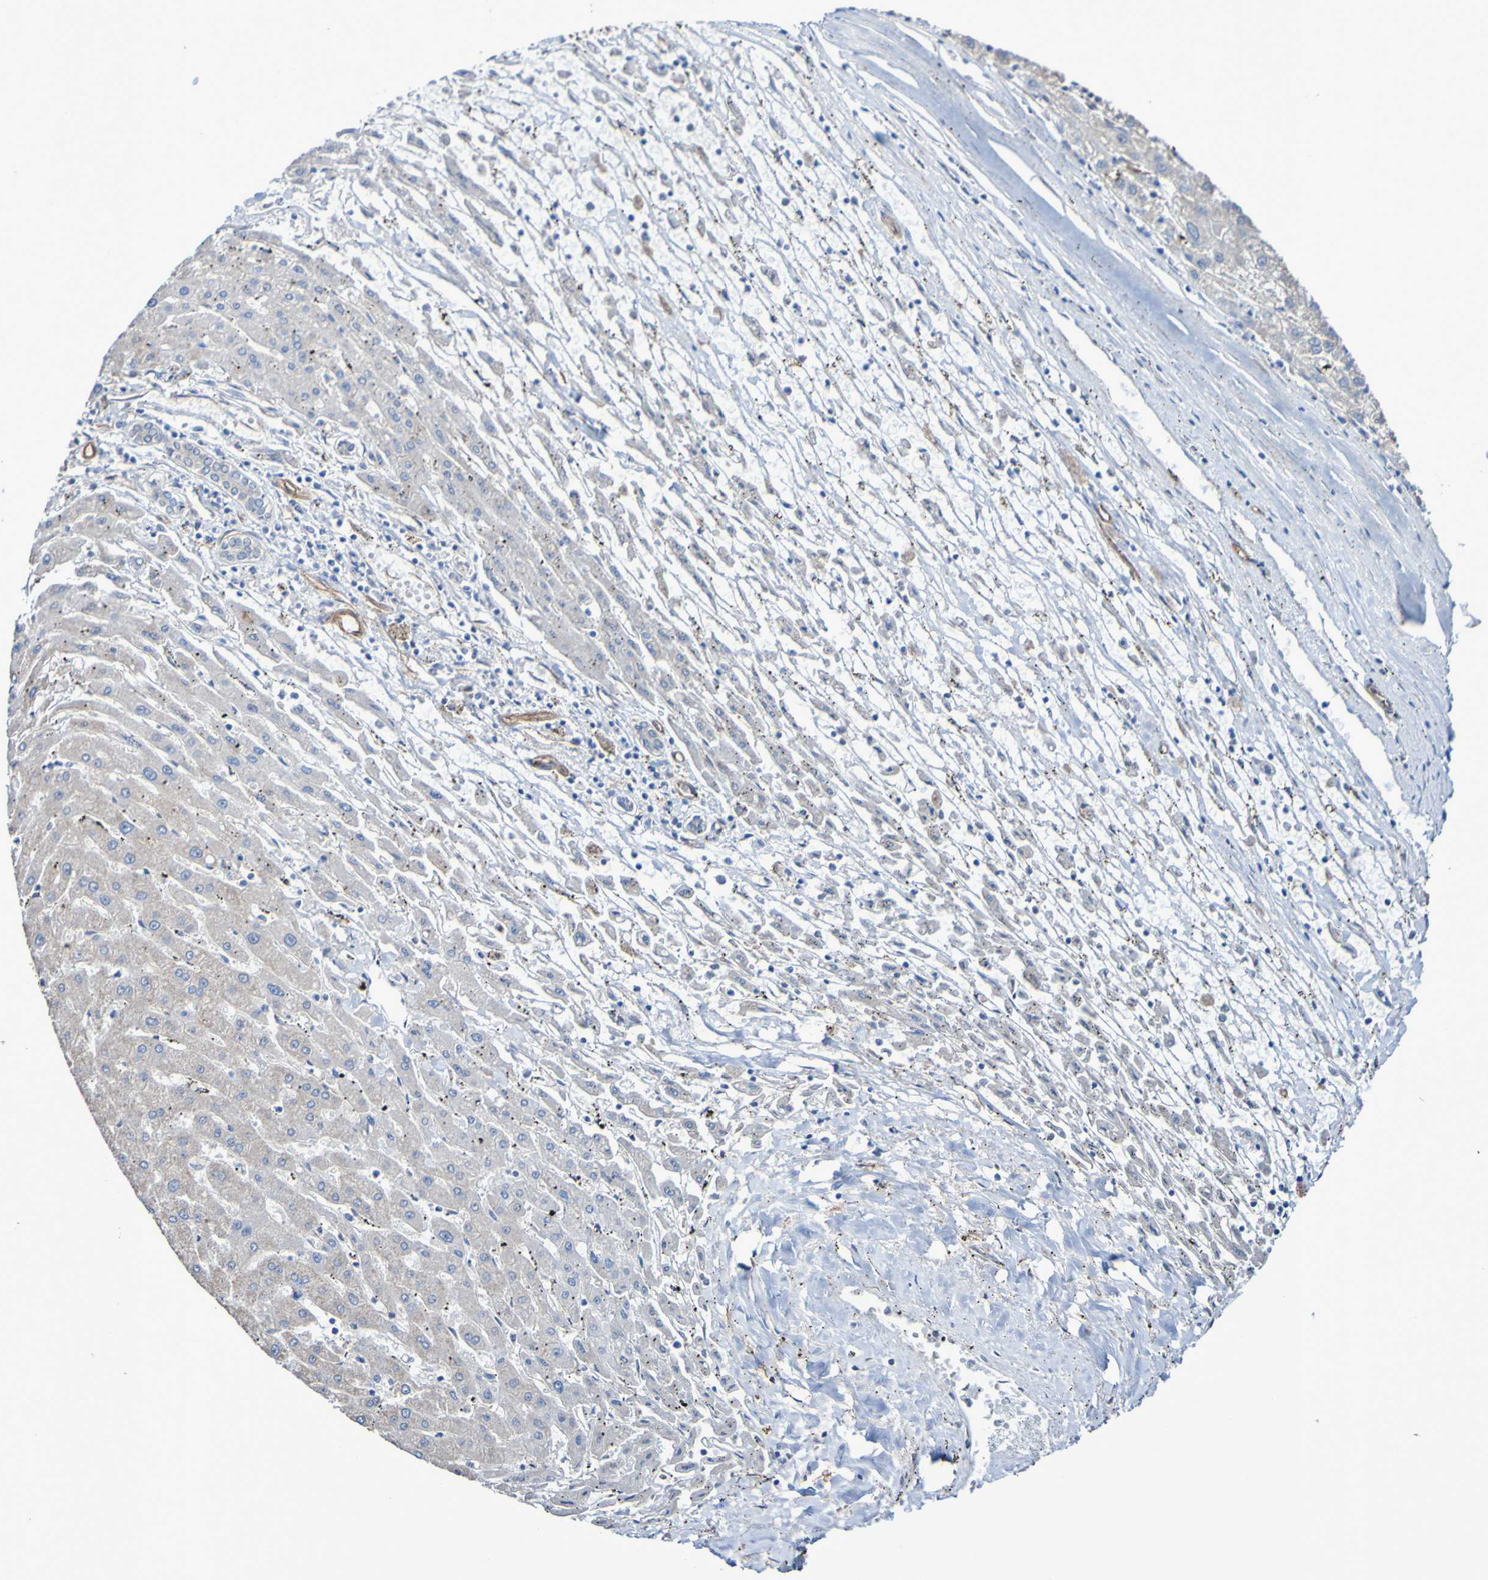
{"staining": {"intensity": "negative", "quantity": "none", "location": "none"}, "tissue": "liver cancer", "cell_type": "Tumor cells", "image_type": "cancer", "snomed": [{"axis": "morphology", "description": "Carcinoma, Hepatocellular, NOS"}, {"axis": "topography", "description": "Liver"}], "caption": "An image of human hepatocellular carcinoma (liver) is negative for staining in tumor cells. (Brightfield microscopy of DAB (3,3'-diaminobenzidine) IHC at high magnification).", "gene": "ELMOD3", "patient": {"sex": "male", "age": 72}}